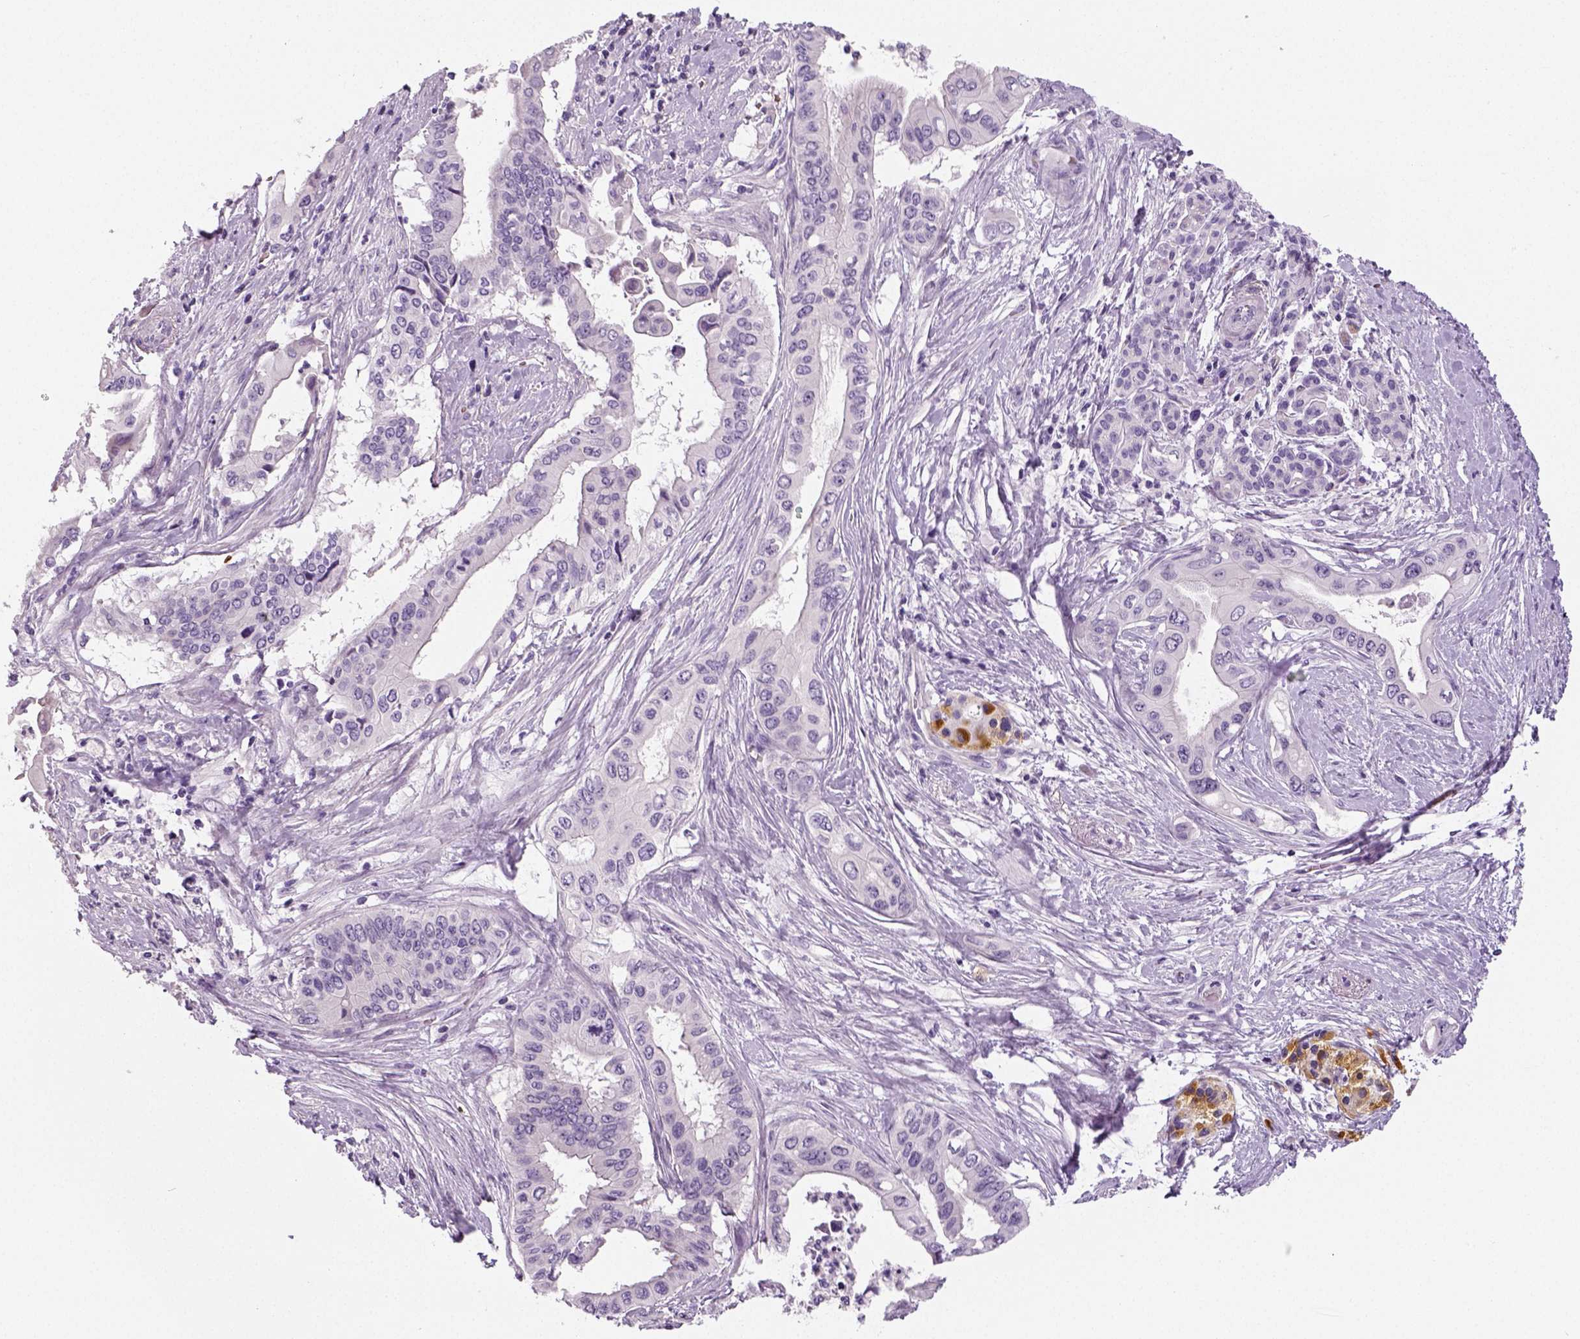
{"staining": {"intensity": "negative", "quantity": "none", "location": "none"}, "tissue": "pancreatic cancer", "cell_type": "Tumor cells", "image_type": "cancer", "snomed": [{"axis": "morphology", "description": "Adenocarcinoma, NOS"}, {"axis": "topography", "description": "Pancreas"}], "caption": "Pancreatic cancer (adenocarcinoma) stained for a protein using immunohistochemistry reveals no staining tumor cells.", "gene": "TSPAN7", "patient": {"sex": "female", "age": 77}}